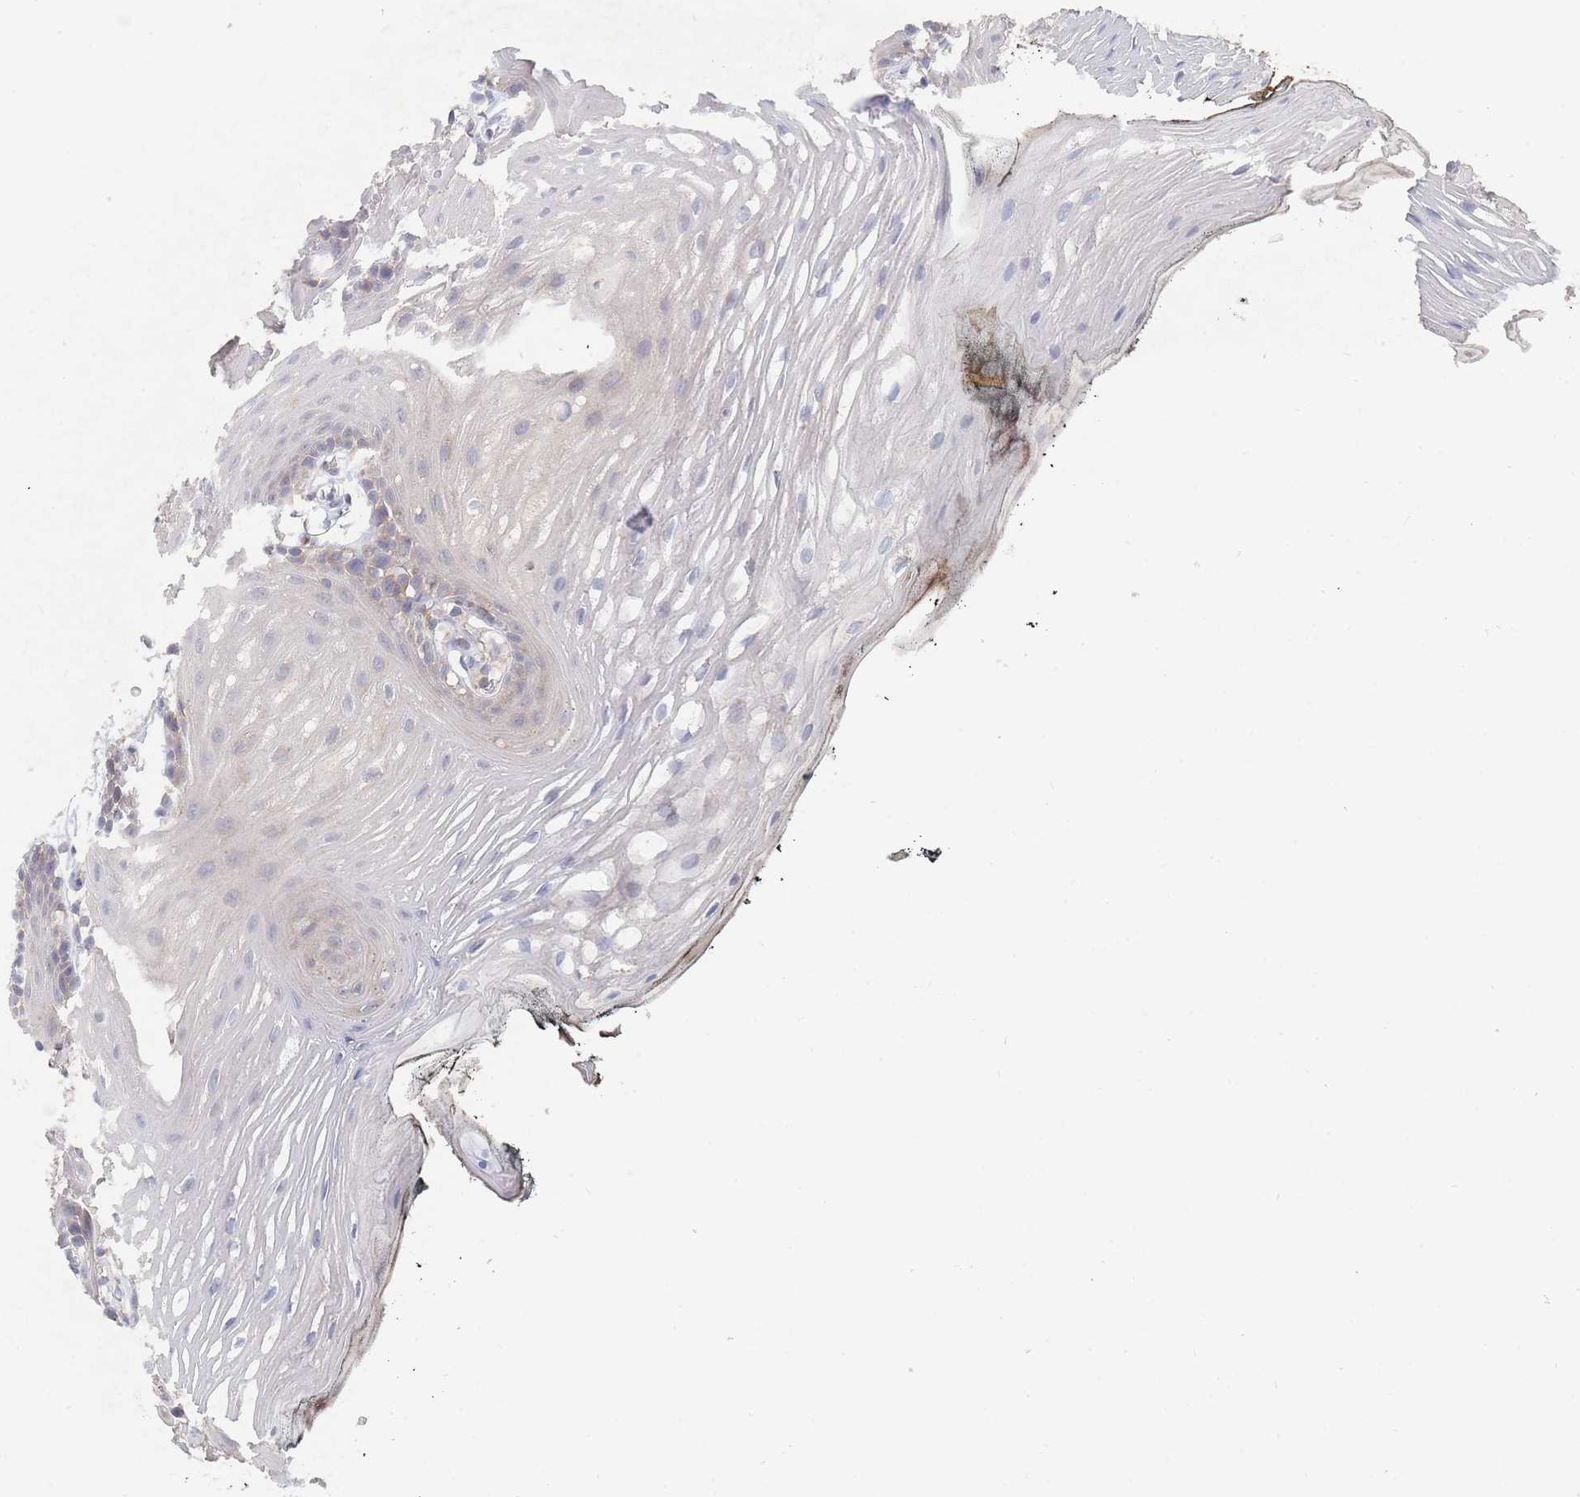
{"staining": {"intensity": "weak", "quantity": "<25%", "location": "cytoplasmic/membranous"}, "tissue": "oral mucosa", "cell_type": "Squamous epithelial cells", "image_type": "normal", "snomed": [{"axis": "morphology", "description": "Normal tissue, NOS"}, {"axis": "topography", "description": "Oral tissue"}, {"axis": "topography", "description": "Tounge, NOS"}], "caption": "Squamous epithelial cells are negative for brown protein staining in benign oral mucosa. (Immunohistochemistry, brightfield microscopy, high magnification).", "gene": "PPP6C", "patient": {"sex": "female", "age": 81}}